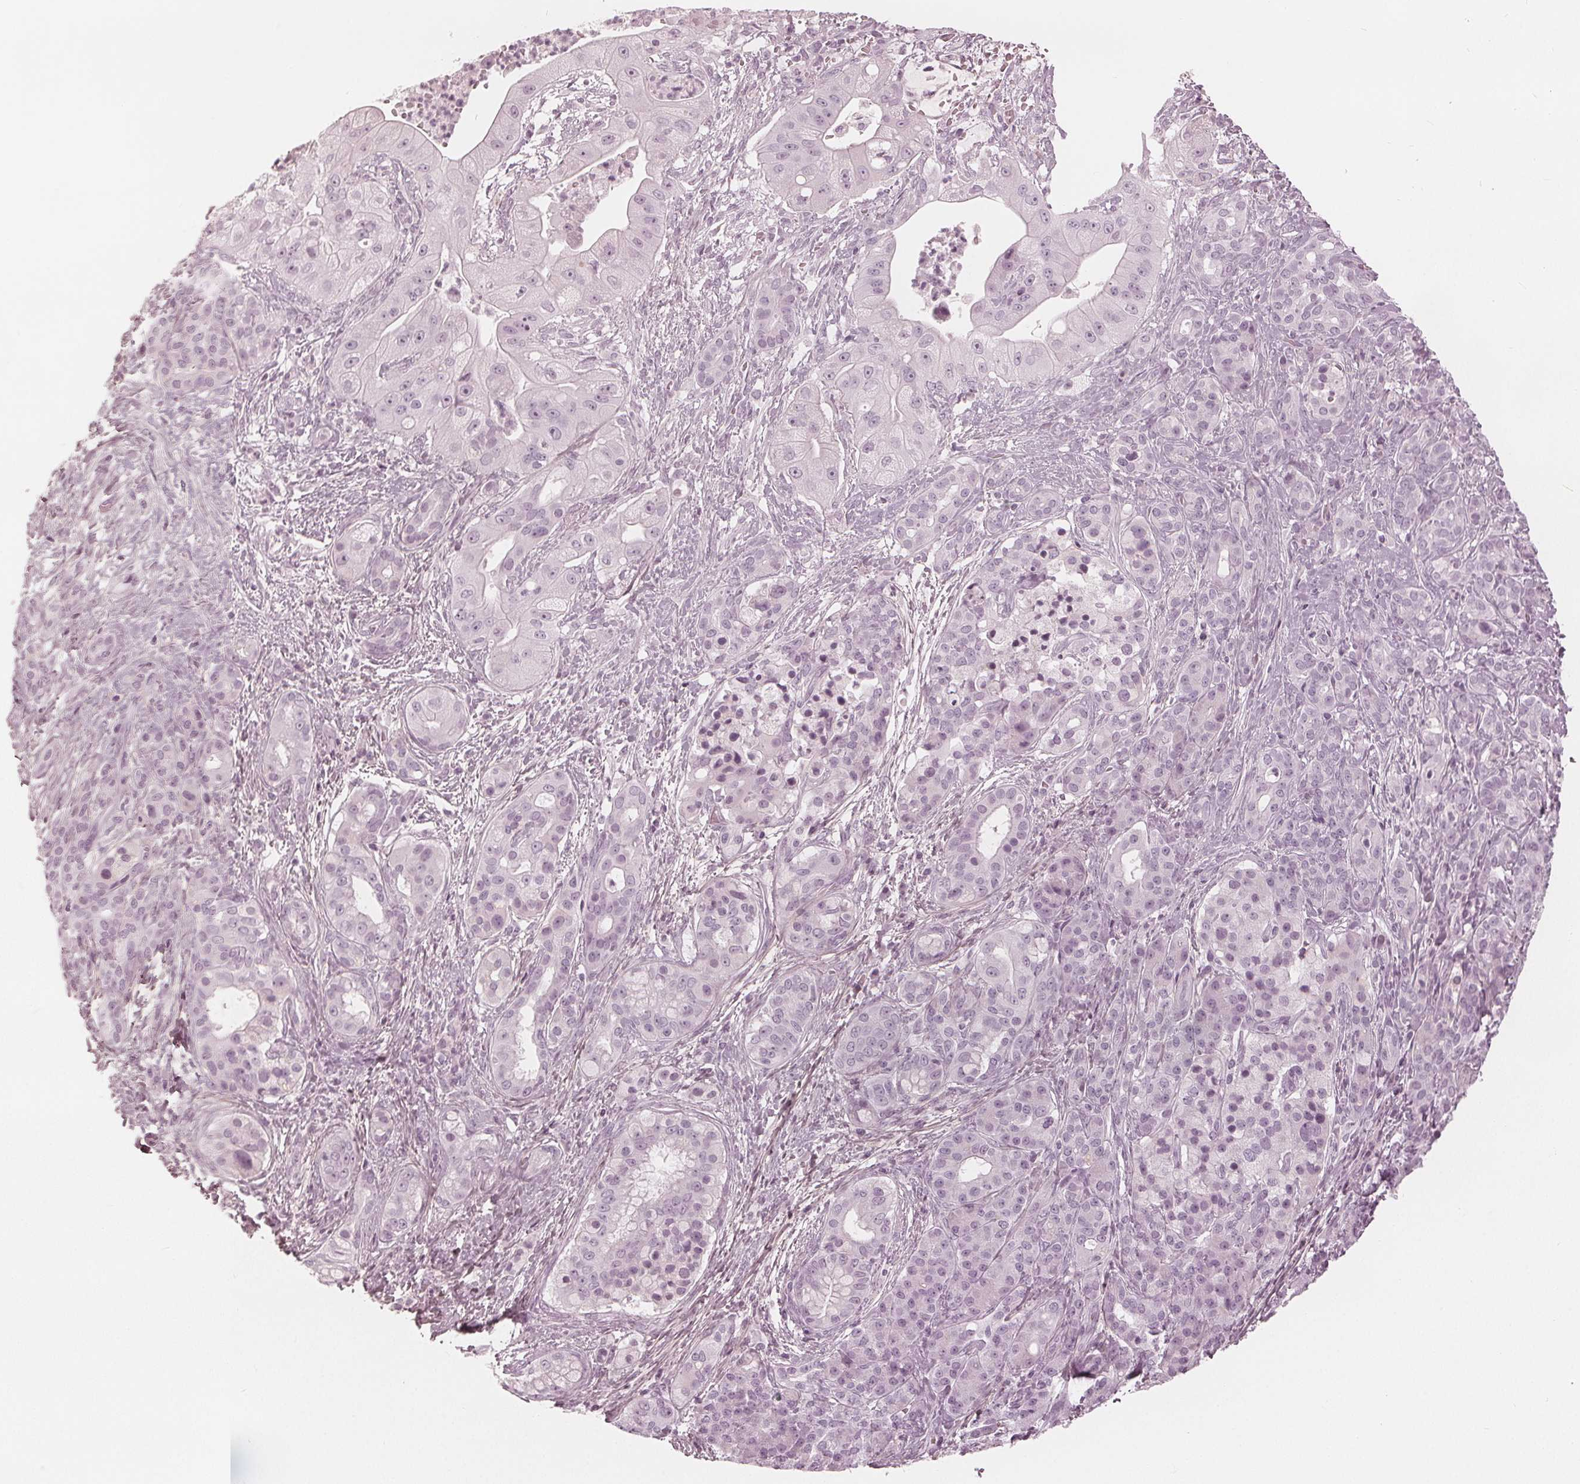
{"staining": {"intensity": "negative", "quantity": "none", "location": "none"}, "tissue": "pancreatic cancer", "cell_type": "Tumor cells", "image_type": "cancer", "snomed": [{"axis": "morphology", "description": "Normal tissue, NOS"}, {"axis": "morphology", "description": "Inflammation, NOS"}, {"axis": "morphology", "description": "Adenocarcinoma, NOS"}, {"axis": "topography", "description": "Pancreas"}], "caption": "Immunohistochemistry micrograph of neoplastic tissue: human pancreatic adenocarcinoma stained with DAB shows no significant protein positivity in tumor cells. (Brightfield microscopy of DAB (3,3'-diaminobenzidine) IHC at high magnification).", "gene": "PAEP", "patient": {"sex": "male", "age": 57}}